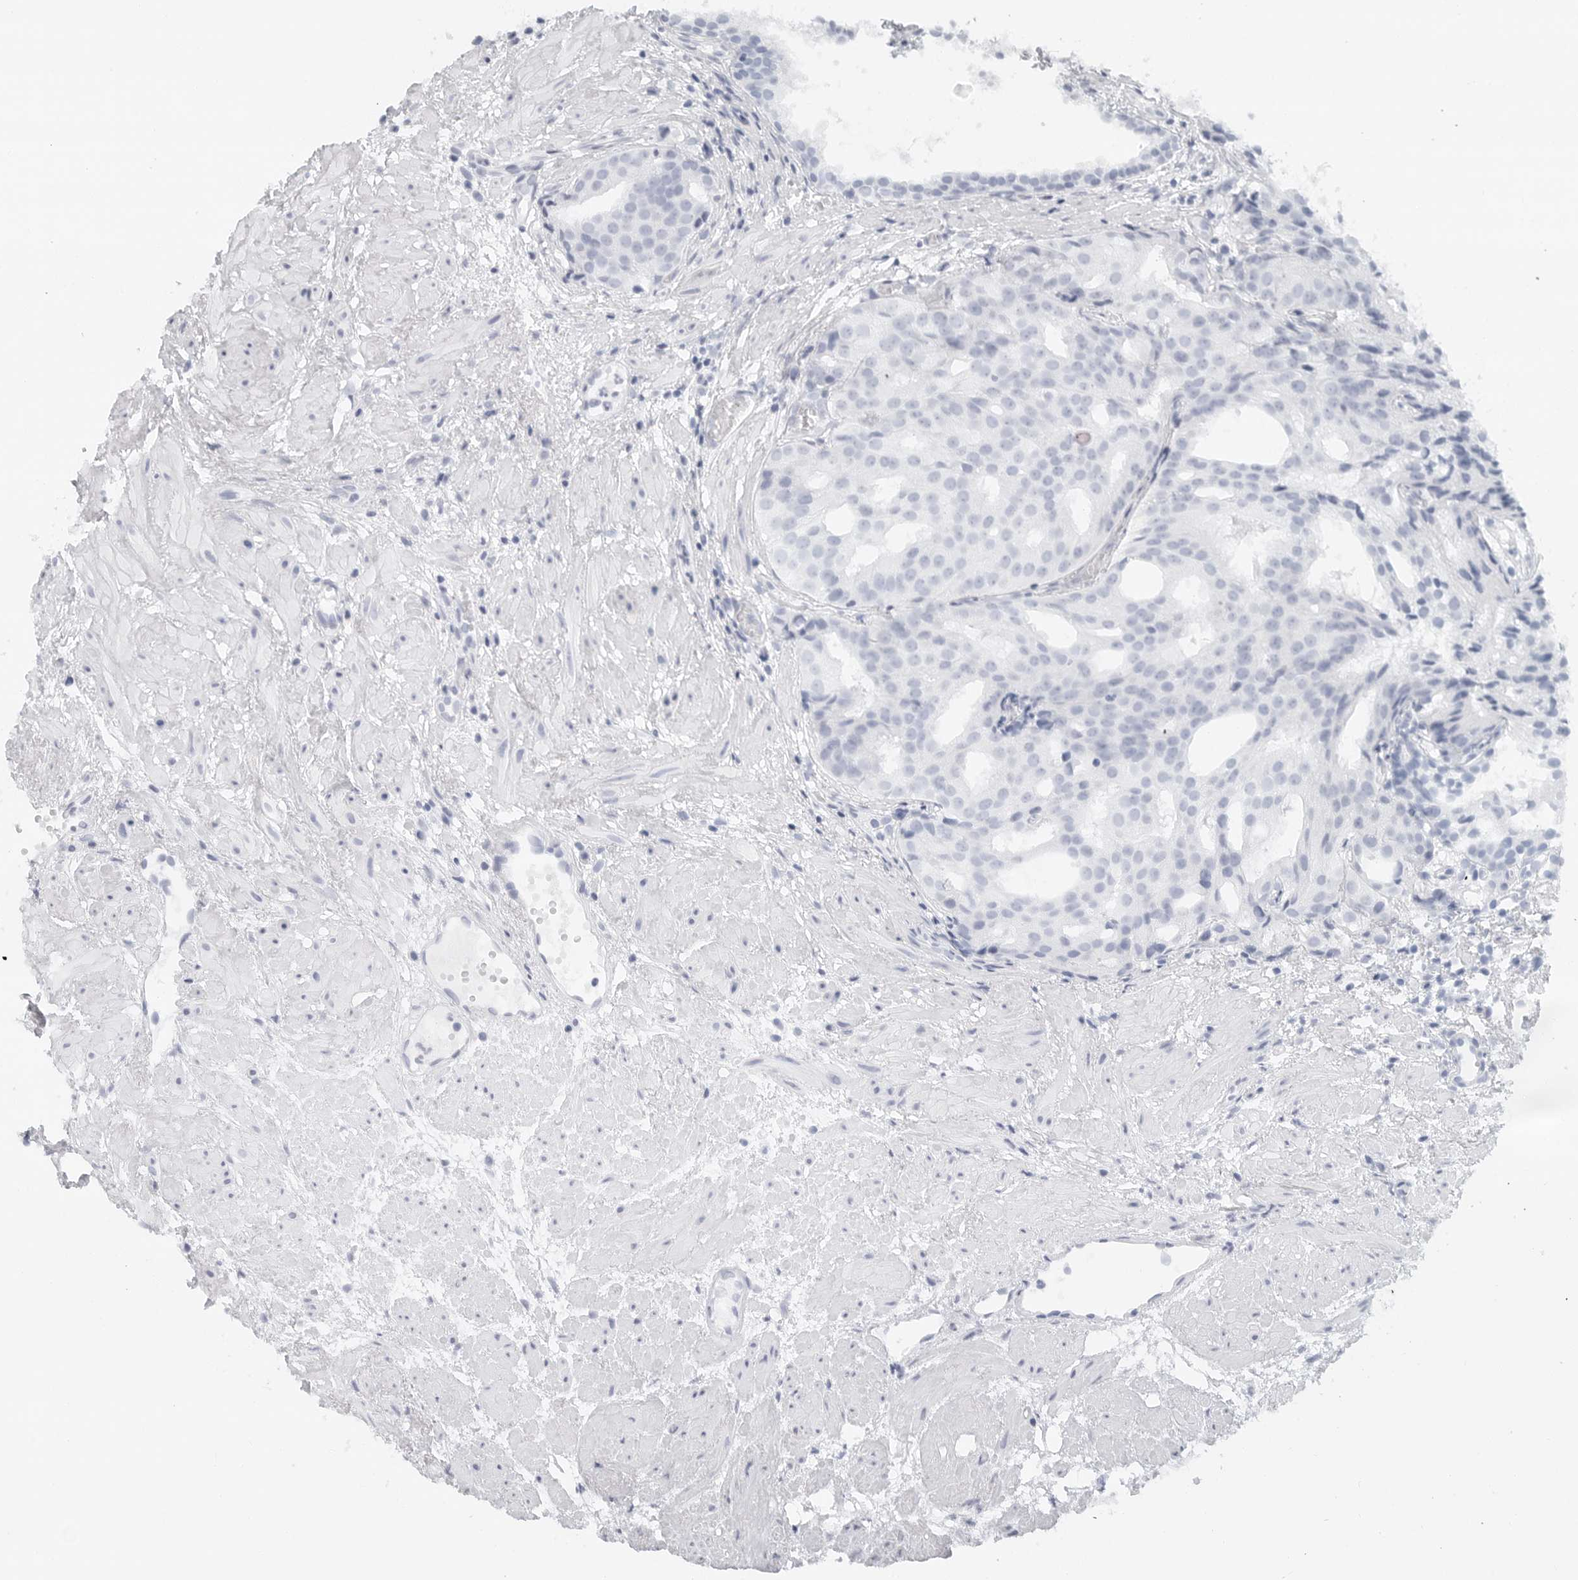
{"staining": {"intensity": "negative", "quantity": "none", "location": "none"}, "tissue": "prostate cancer", "cell_type": "Tumor cells", "image_type": "cancer", "snomed": [{"axis": "morphology", "description": "Adenocarcinoma, Low grade"}, {"axis": "topography", "description": "Prostate"}], "caption": "The immunohistochemistry (IHC) histopathology image has no significant staining in tumor cells of prostate low-grade adenocarcinoma tissue.", "gene": "METAP1", "patient": {"sex": "male", "age": 88}}